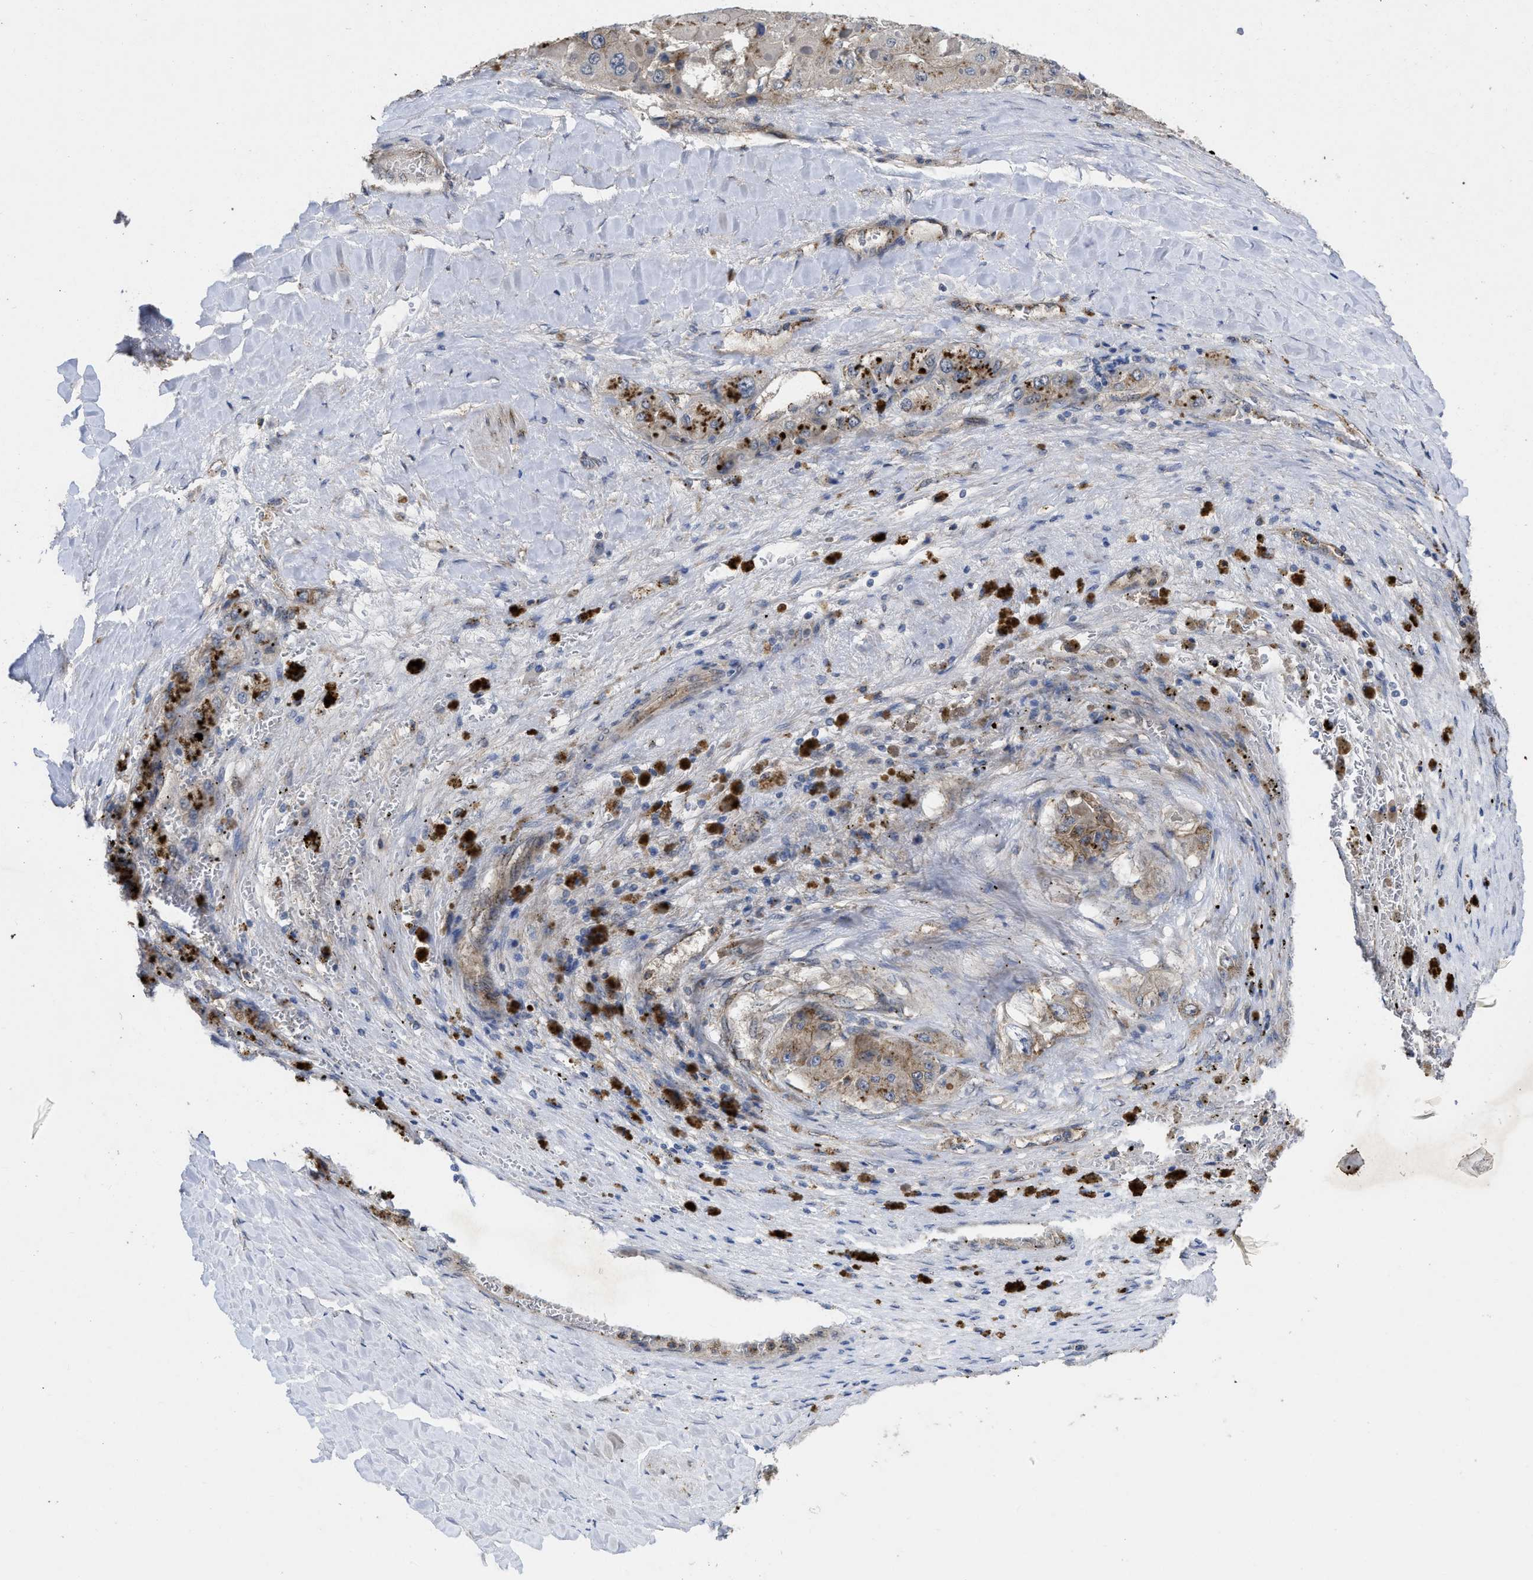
{"staining": {"intensity": "weak", "quantity": "<25%", "location": "cytoplasmic/membranous"}, "tissue": "liver cancer", "cell_type": "Tumor cells", "image_type": "cancer", "snomed": [{"axis": "morphology", "description": "Carcinoma, Hepatocellular, NOS"}, {"axis": "topography", "description": "Liver"}], "caption": "A high-resolution histopathology image shows IHC staining of hepatocellular carcinoma (liver), which exhibits no significant staining in tumor cells.", "gene": "PKD2", "patient": {"sex": "female", "age": 73}}